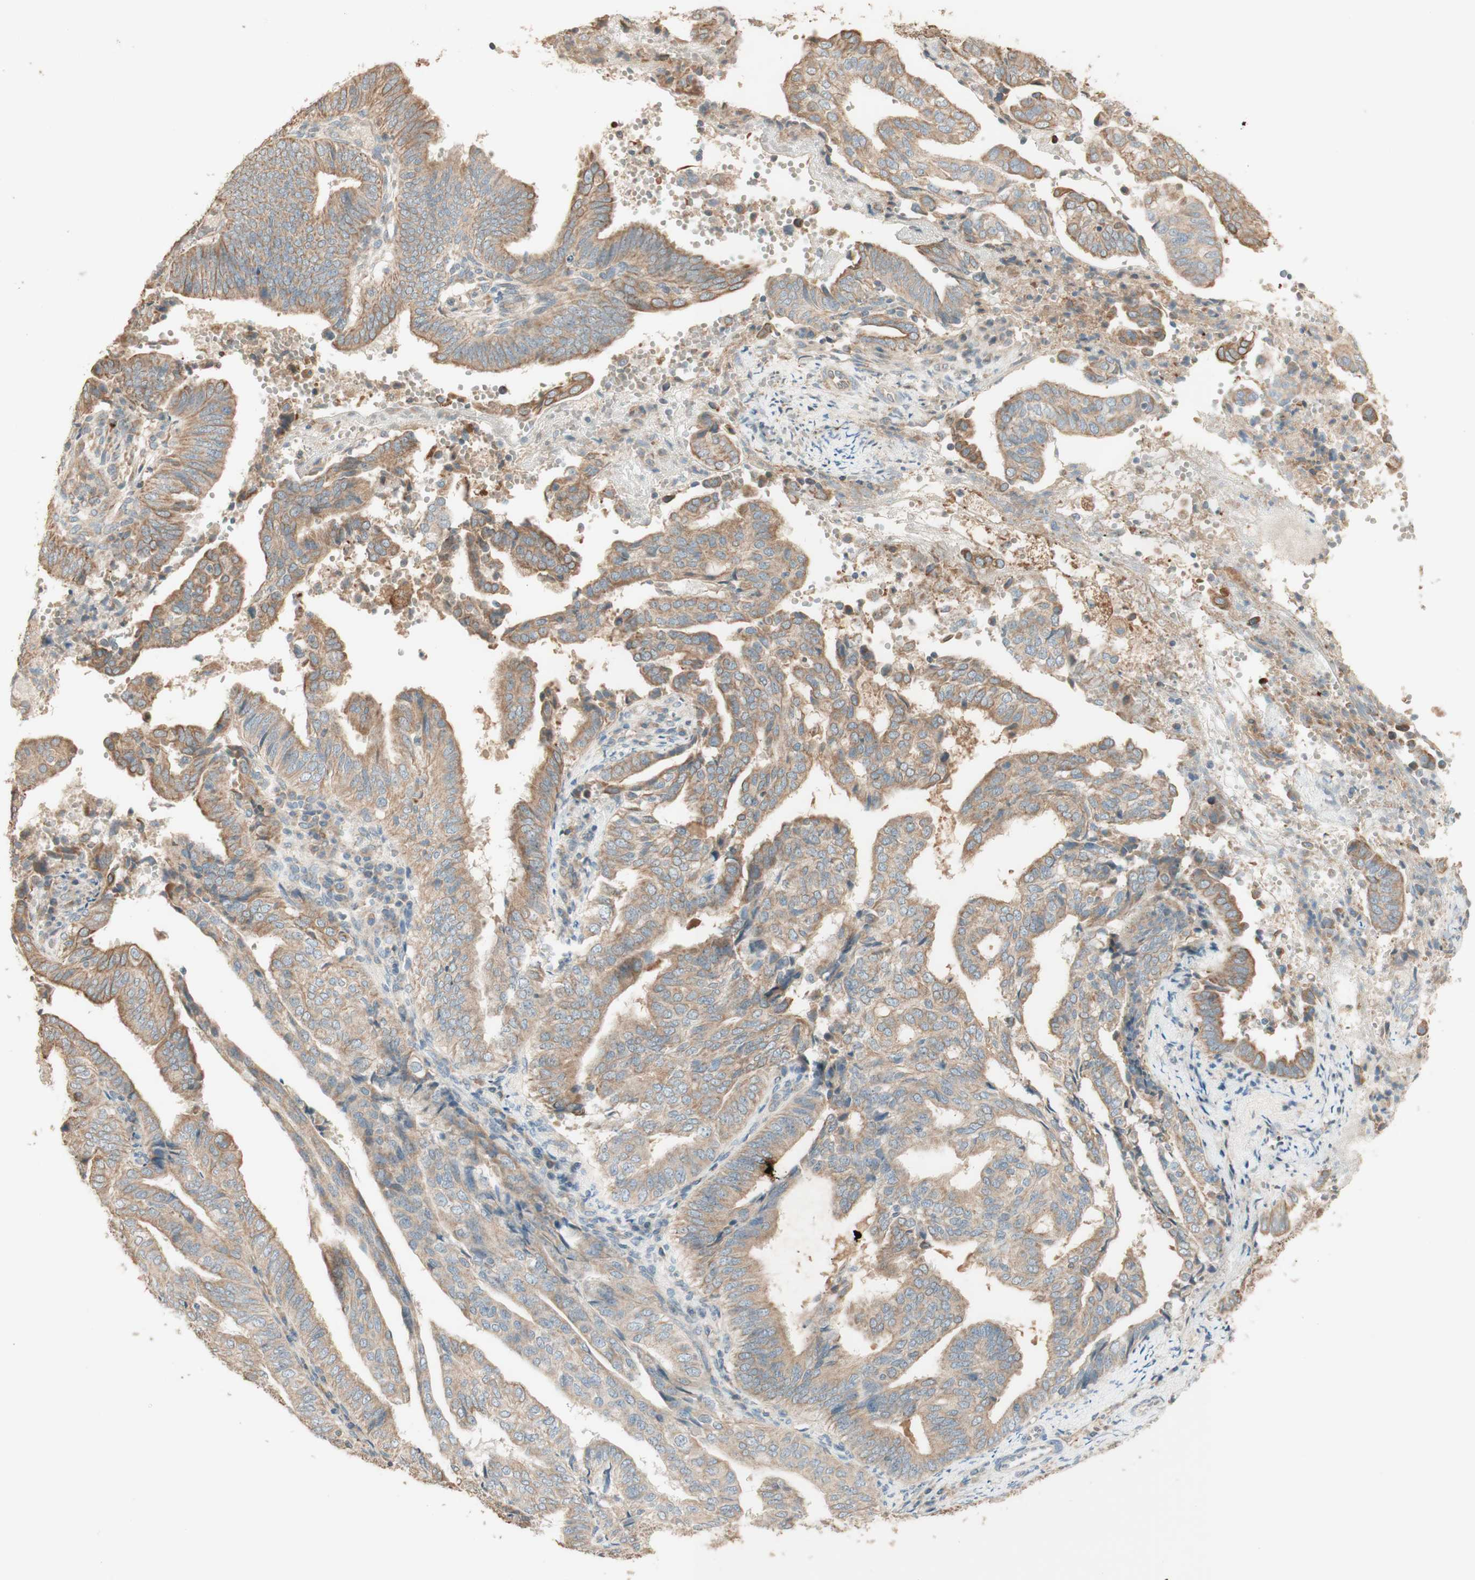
{"staining": {"intensity": "moderate", "quantity": ">75%", "location": "cytoplasmic/membranous"}, "tissue": "endometrial cancer", "cell_type": "Tumor cells", "image_type": "cancer", "snomed": [{"axis": "morphology", "description": "Adenocarcinoma, NOS"}, {"axis": "topography", "description": "Endometrium"}], "caption": "Adenocarcinoma (endometrial) stained for a protein reveals moderate cytoplasmic/membranous positivity in tumor cells.", "gene": "CLCN2", "patient": {"sex": "female", "age": 58}}